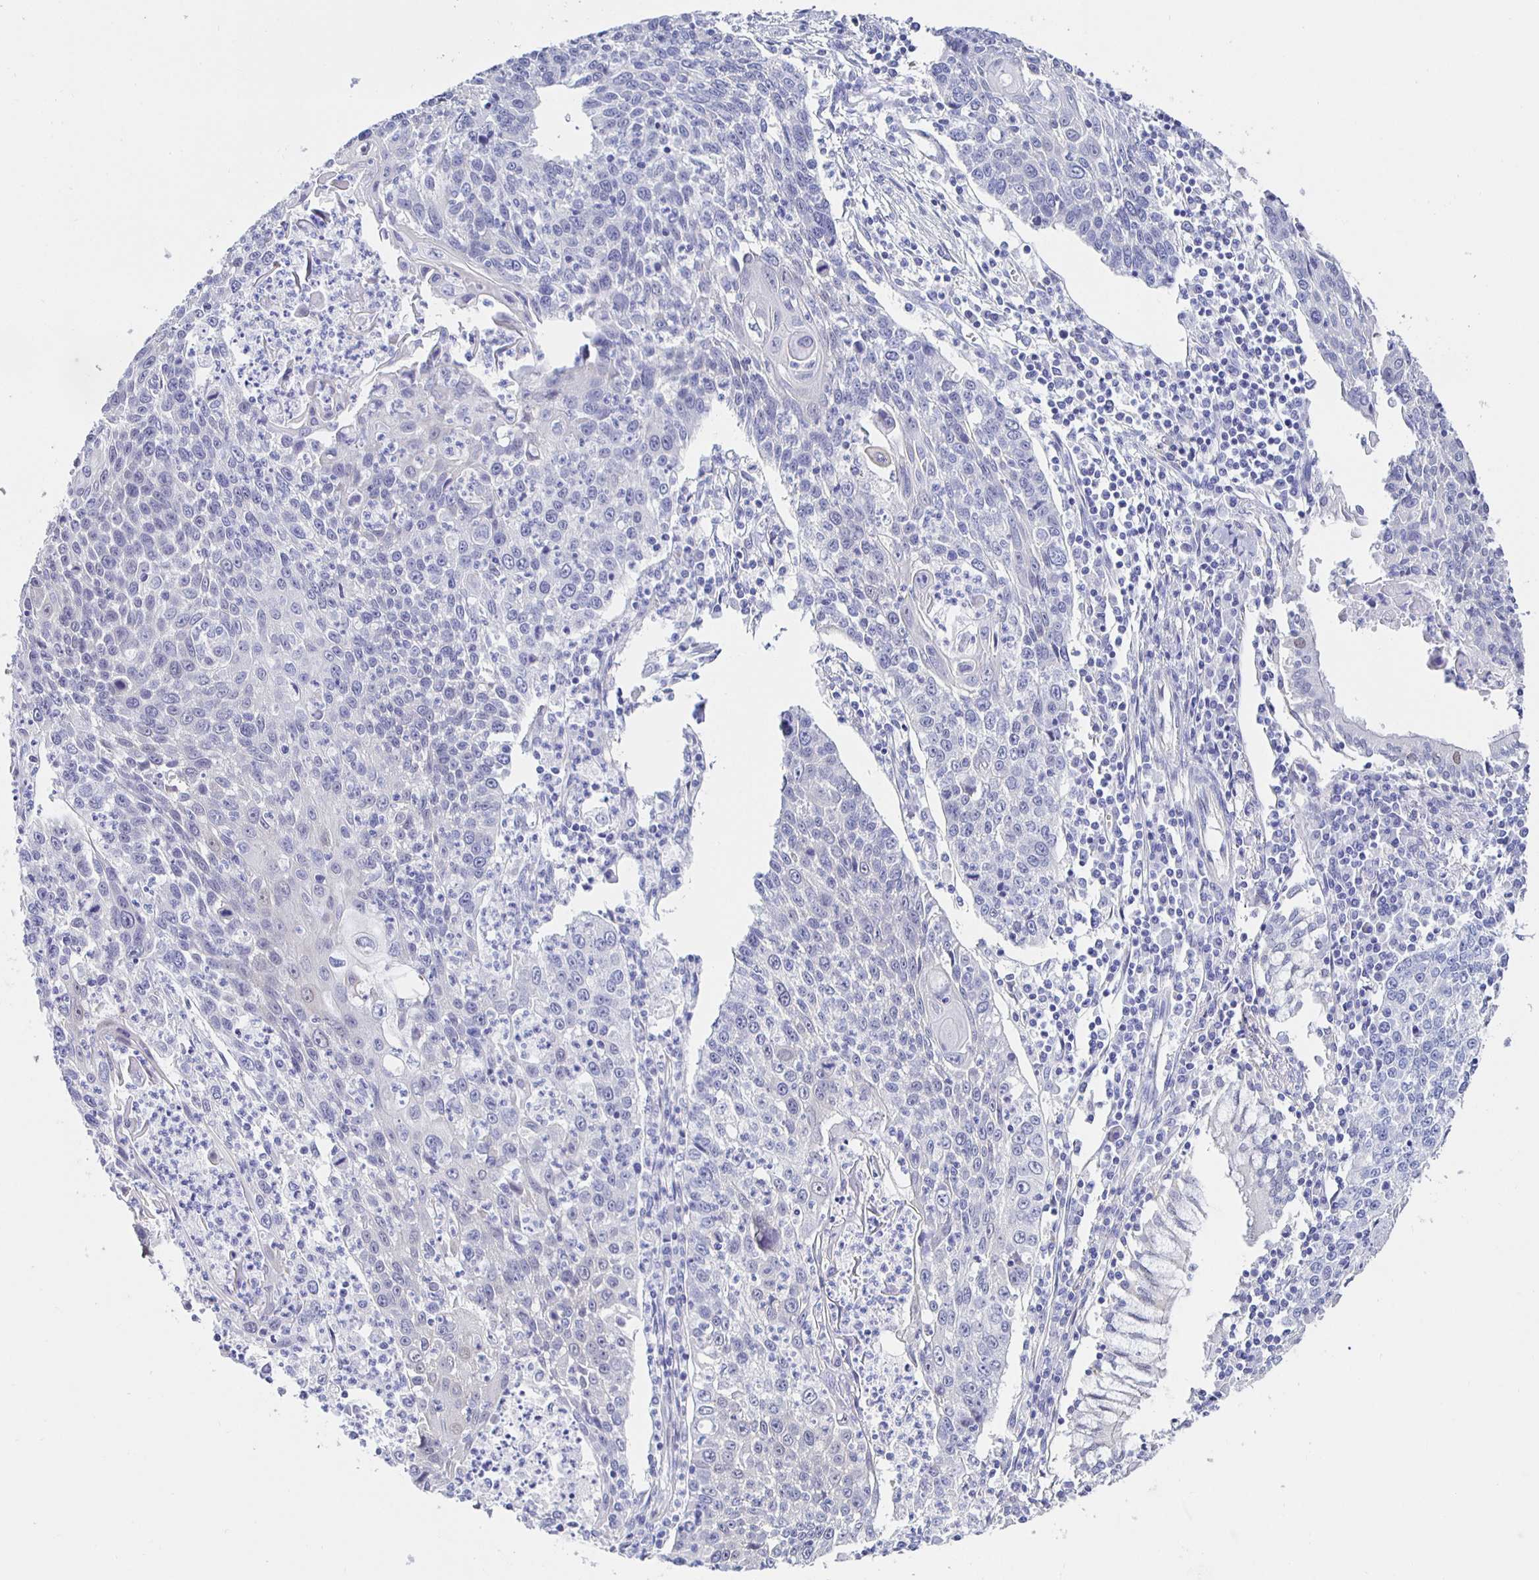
{"staining": {"intensity": "negative", "quantity": "none", "location": "none"}, "tissue": "lung cancer", "cell_type": "Tumor cells", "image_type": "cancer", "snomed": [{"axis": "morphology", "description": "Squamous cell carcinoma, NOS"}, {"axis": "morphology", "description": "Squamous cell carcinoma, metastatic, NOS"}, {"axis": "topography", "description": "Lung"}, {"axis": "topography", "description": "Pleura, NOS"}], "caption": "Protein analysis of lung cancer (squamous cell carcinoma) displays no significant positivity in tumor cells.", "gene": "HSPA4L", "patient": {"sex": "male", "age": 72}}